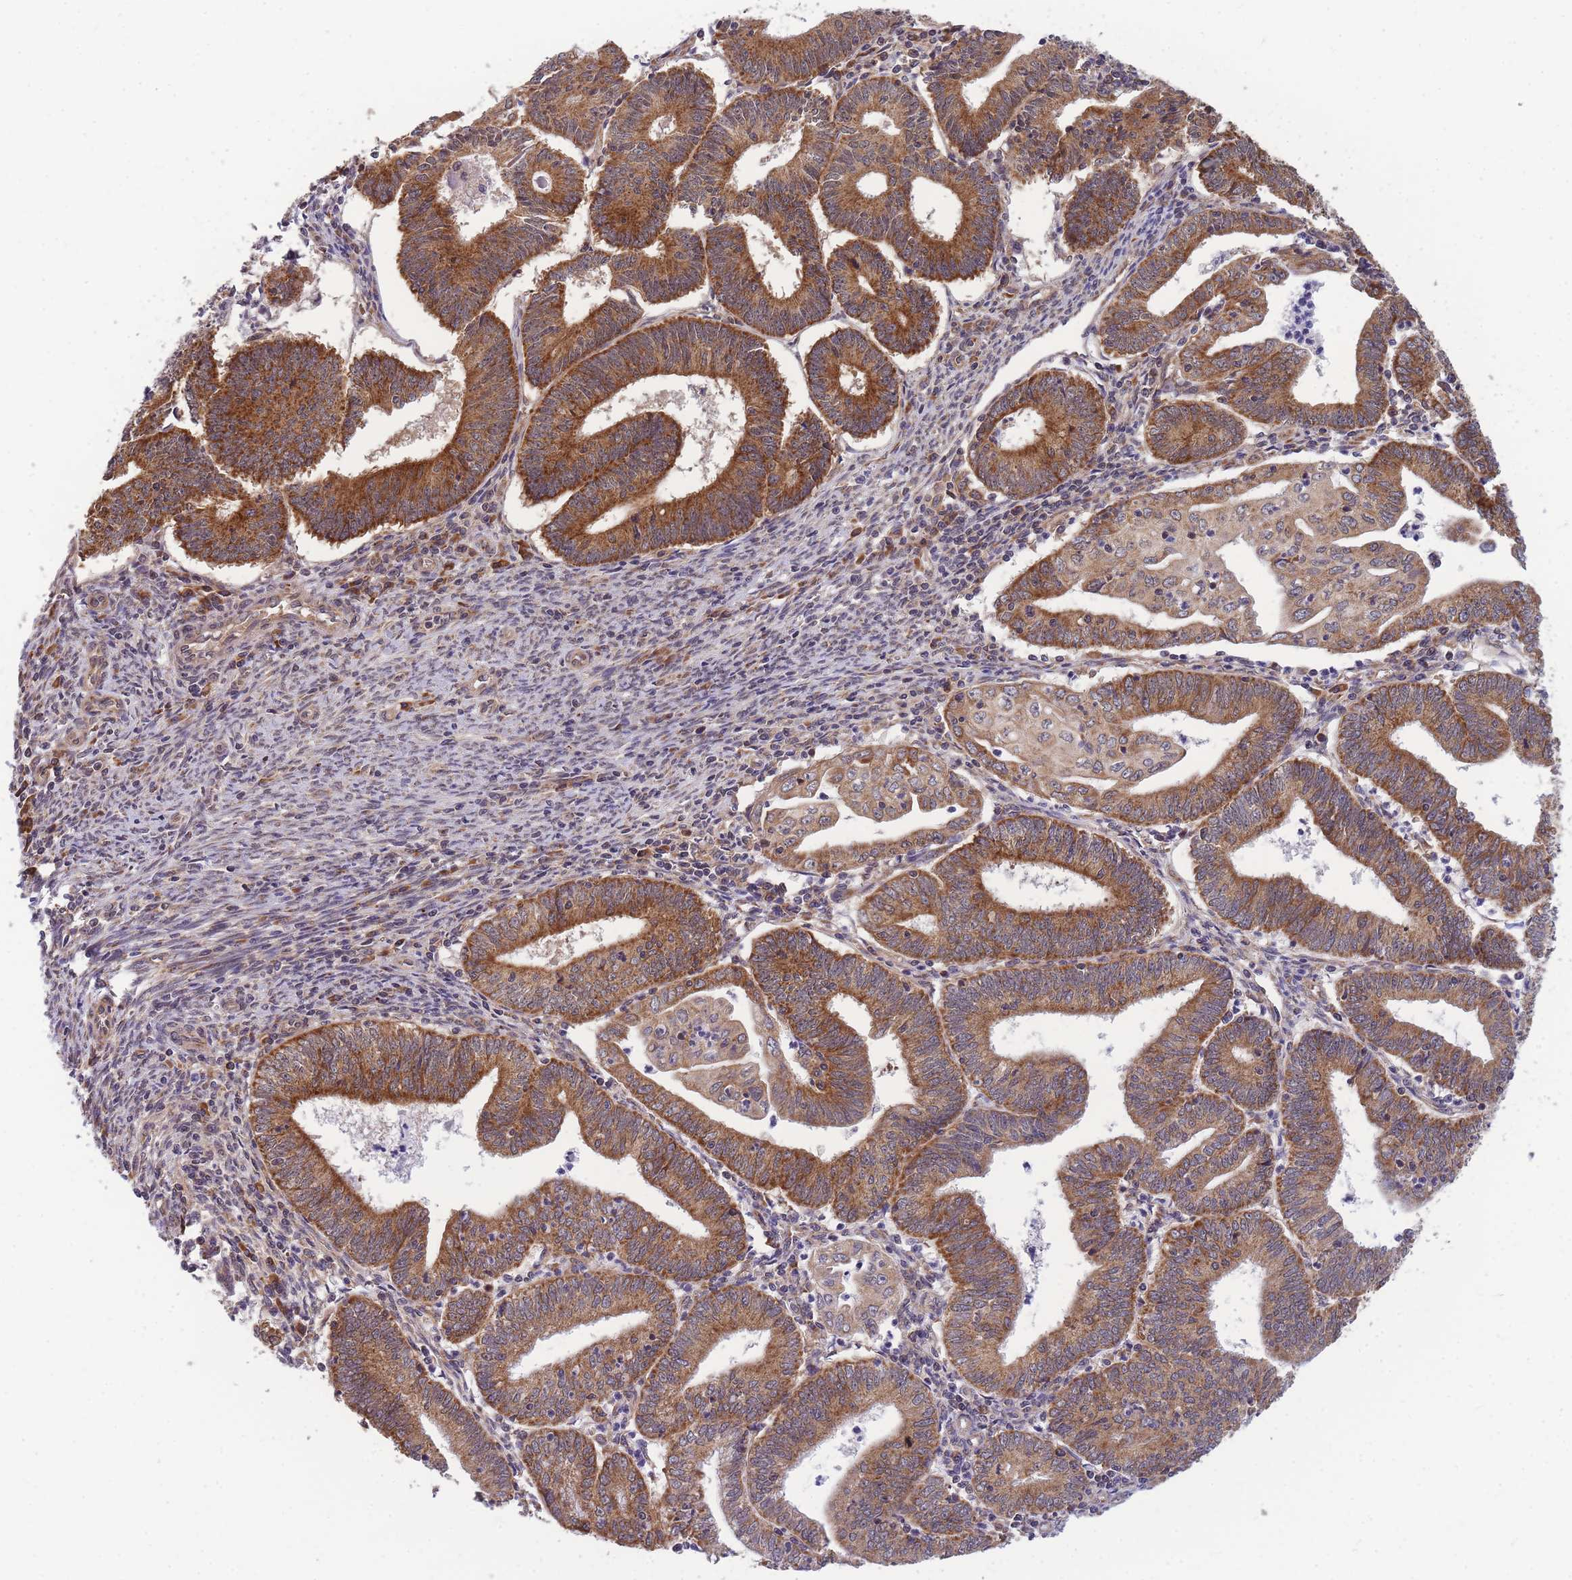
{"staining": {"intensity": "strong", "quantity": ">75%", "location": "cytoplasmic/membranous"}, "tissue": "endometrial cancer", "cell_type": "Tumor cells", "image_type": "cancer", "snomed": [{"axis": "morphology", "description": "Adenocarcinoma, NOS"}, {"axis": "topography", "description": "Endometrium"}], "caption": "Endometrial cancer (adenocarcinoma) stained for a protein displays strong cytoplasmic/membranous positivity in tumor cells.", "gene": "MRPL23", "patient": {"sex": "female", "age": 60}}